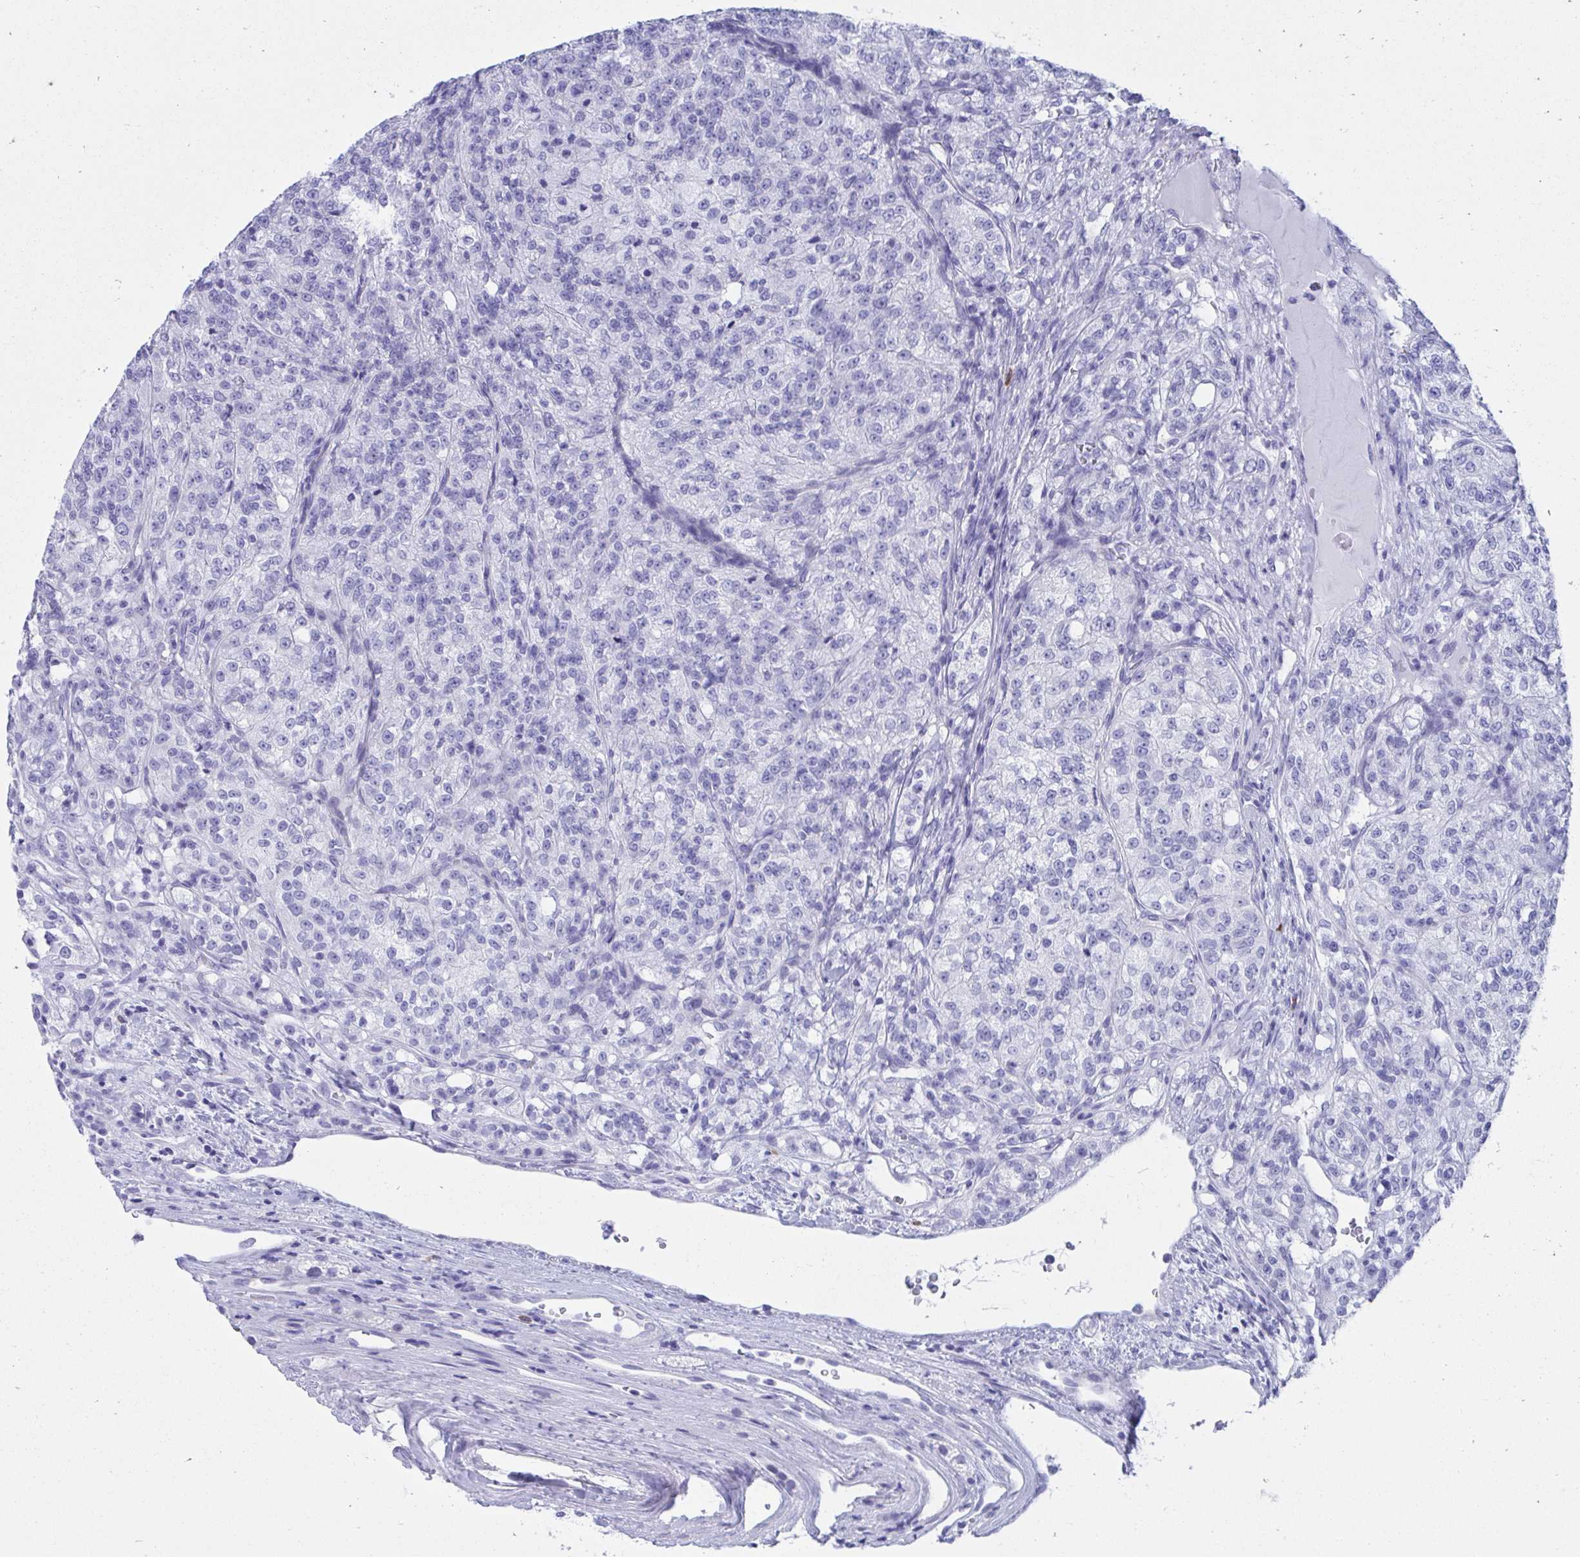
{"staining": {"intensity": "negative", "quantity": "none", "location": "none"}, "tissue": "renal cancer", "cell_type": "Tumor cells", "image_type": "cancer", "snomed": [{"axis": "morphology", "description": "Adenocarcinoma, NOS"}, {"axis": "topography", "description": "Kidney"}], "caption": "There is no significant staining in tumor cells of adenocarcinoma (renal).", "gene": "SHISA8", "patient": {"sex": "female", "age": 63}}